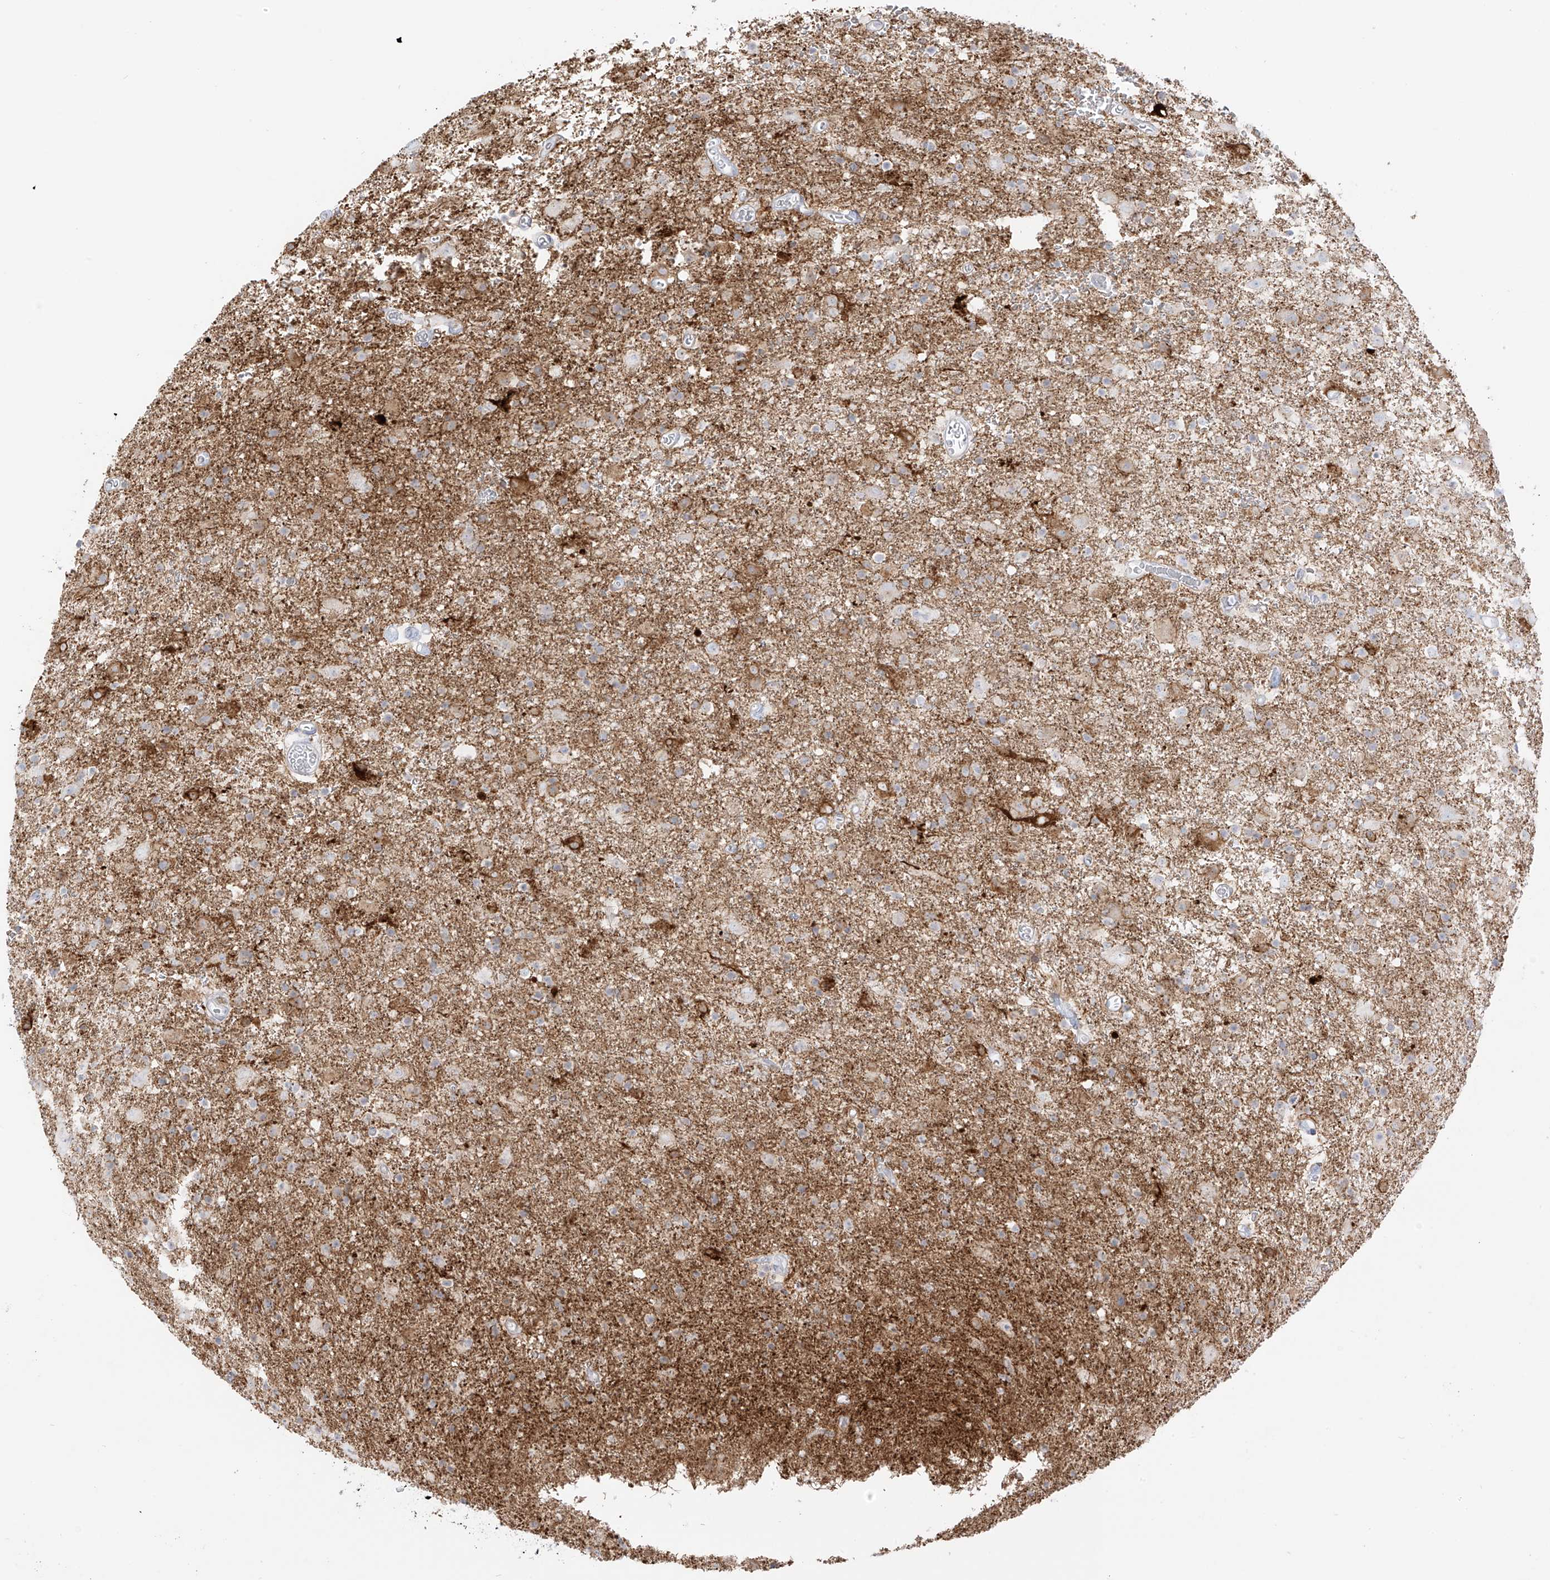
{"staining": {"intensity": "negative", "quantity": "none", "location": "none"}, "tissue": "glioma", "cell_type": "Tumor cells", "image_type": "cancer", "snomed": [{"axis": "morphology", "description": "Glioma, malignant, Low grade"}, {"axis": "topography", "description": "Brain"}], "caption": "Glioma was stained to show a protein in brown. There is no significant expression in tumor cells.", "gene": "C11orf87", "patient": {"sex": "male", "age": 65}}